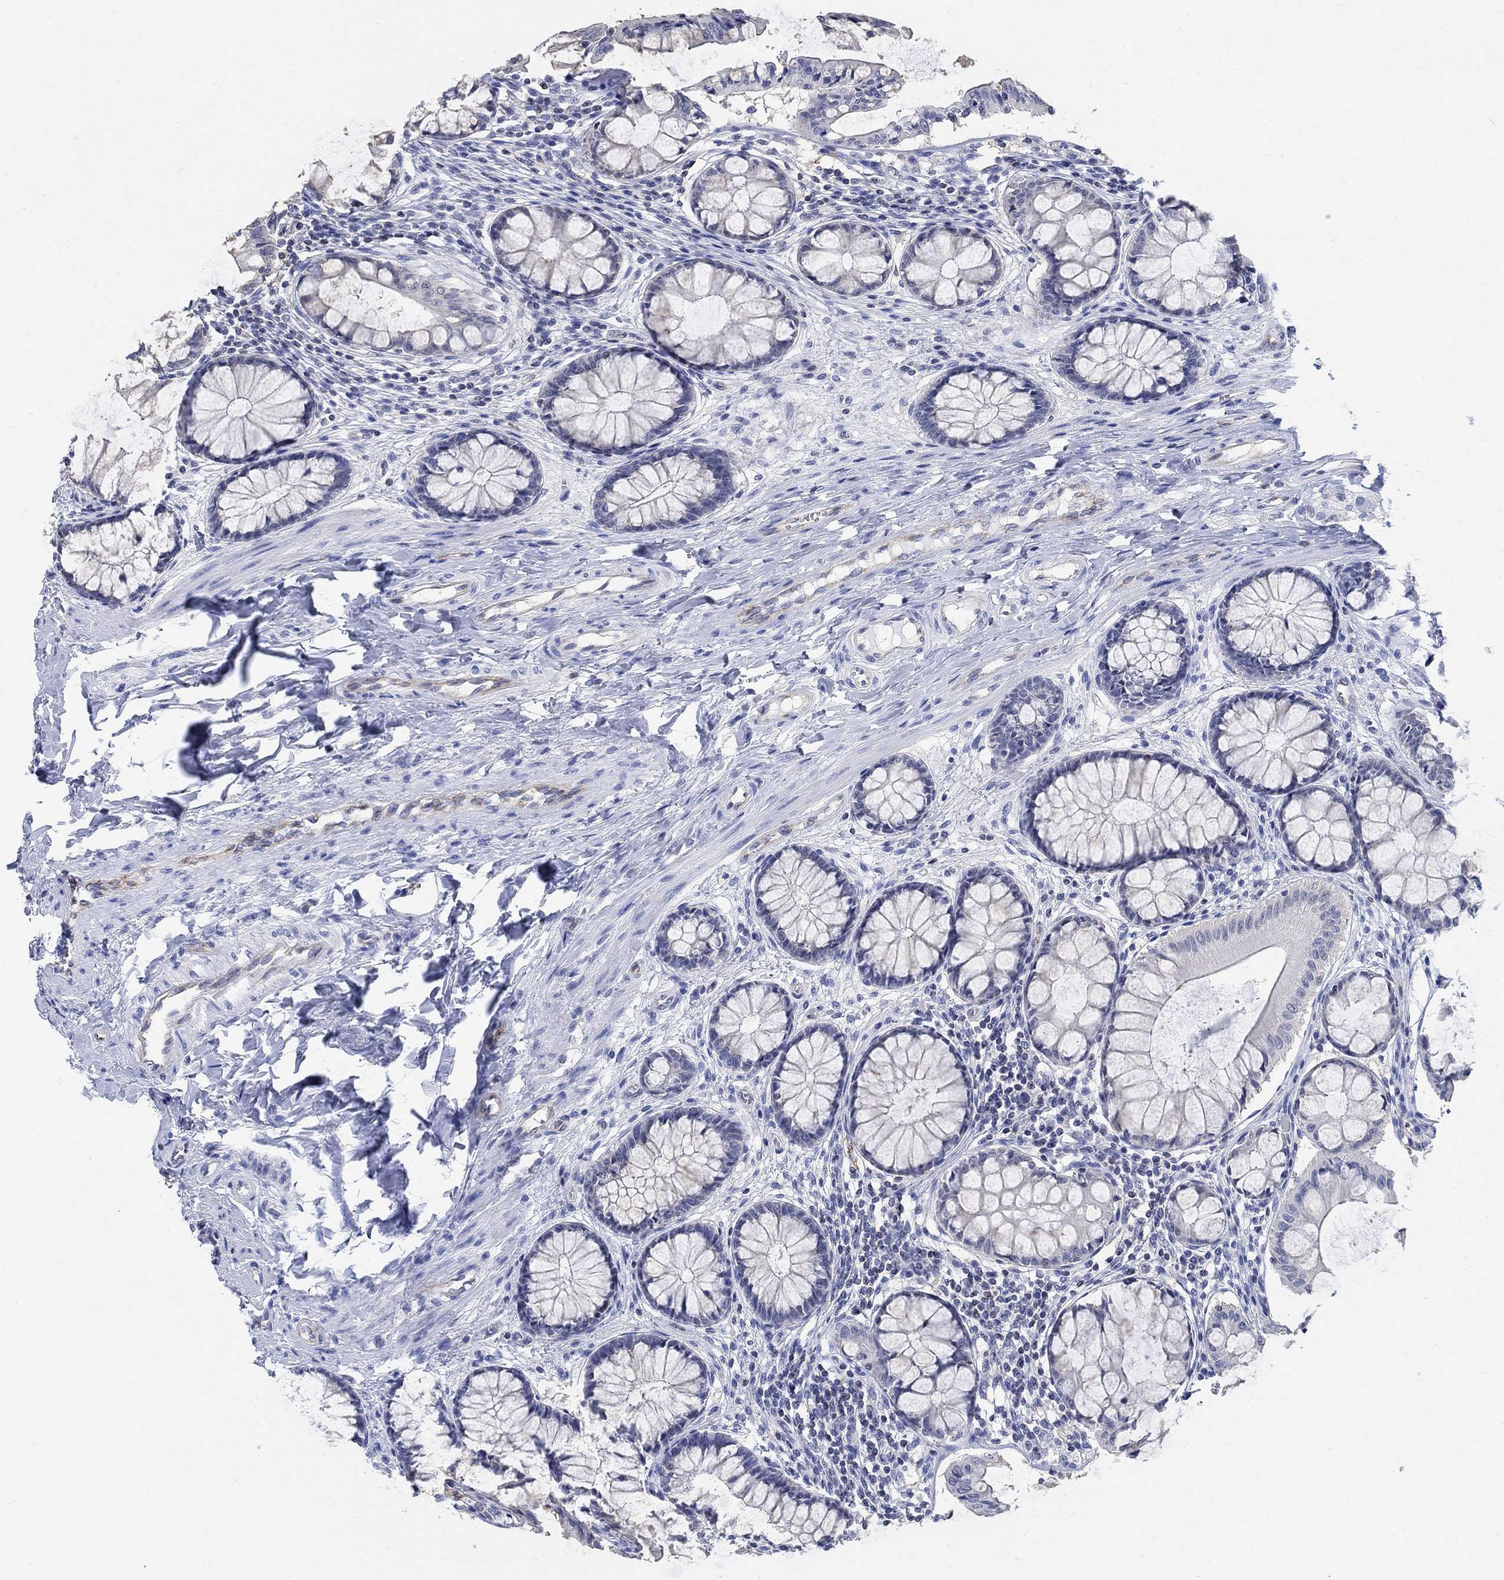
{"staining": {"intensity": "negative", "quantity": "none", "location": "none"}, "tissue": "colon", "cell_type": "Endothelial cells", "image_type": "normal", "snomed": [{"axis": "morphology", "description": "Normal tissue, NOS"}, {"axis": "topography", "description": "Colon"}], "caption": "Human colon stained for a protein using immunohistochemistry (IHC) demonstrates no expression in endothelial cells.", "gene": "PHF21B", "patient": {"sex": "female", "age": 65}}